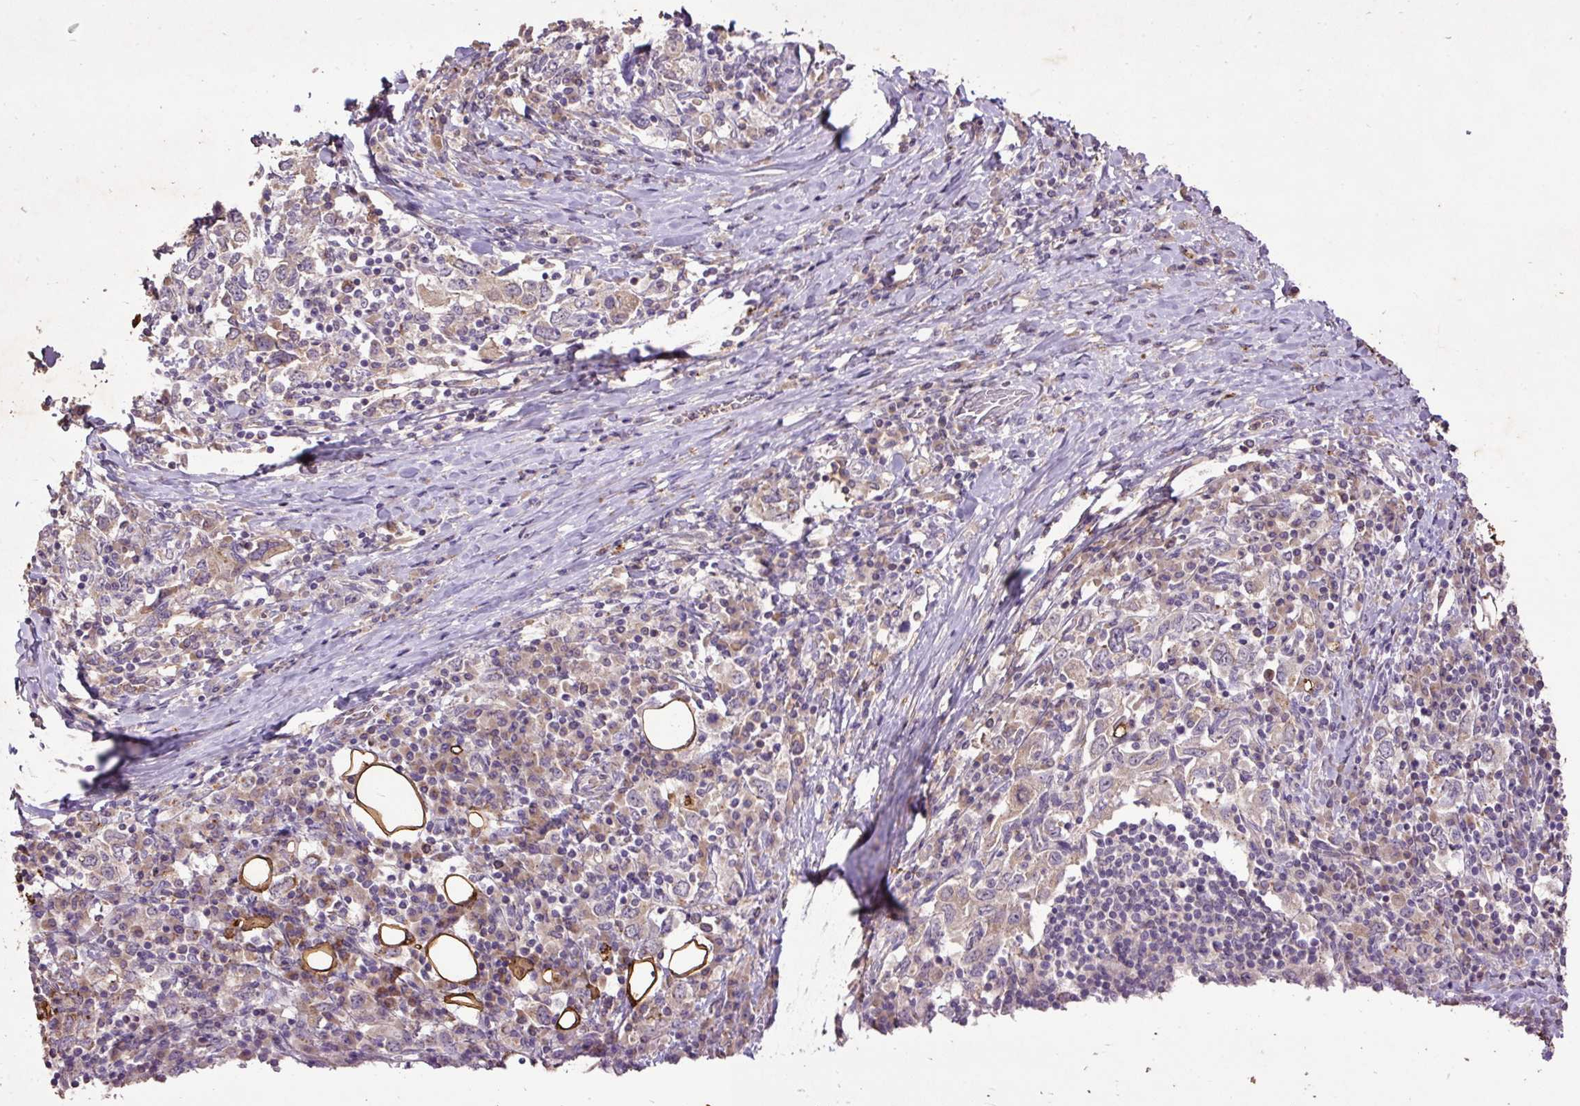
{"staining": {"intensity": "weak", "quantity": "<25%", "location": "cytoplasmic/membranous"}, "tissue": "stomach cancer", "cell_type": "Tumor cells", "image_type": "cancer", "snomed": [{"axis": "morphology", "description": "Adenocarcinoma, NOS"}, {"axis": "topography", "description": "Stomach, upper"}, {"axis": "topography", "description": "Stomach"}], "caption": "High power microscopy image of an IHC image of stomach cancer, revealing no significant staining in tumor cells.", "gene": "LRTM2", "patient": {"sex": "male", "age": 62}}